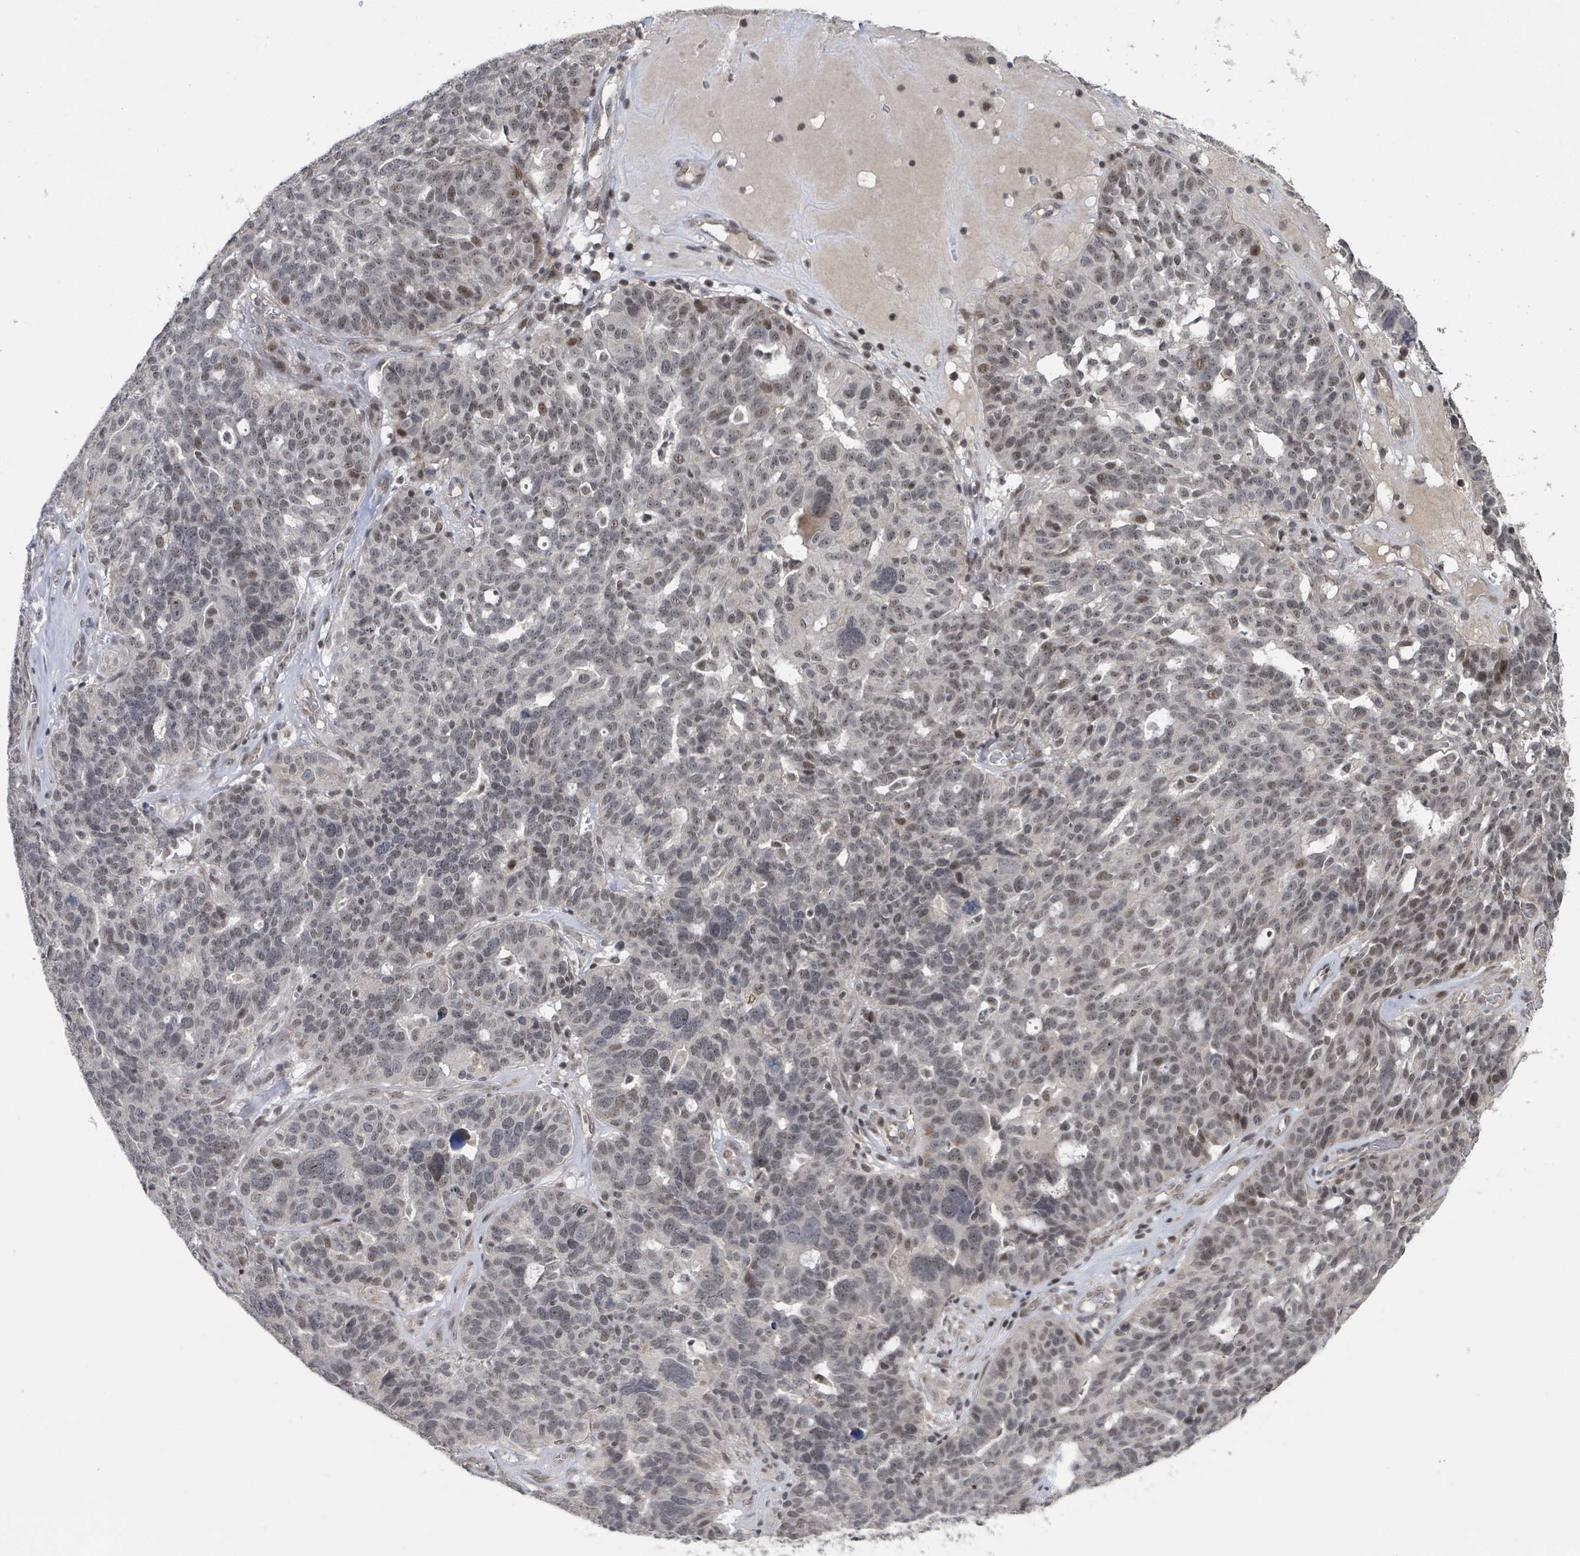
{"staining": {"intensity": "weak", "quantity": "25%-75%", "location": "nuclear"}, "tissue": "ovarian cancer", "cell_type": "Tumor cells", "image_type": "cancer", "snomed": [{"axis": "morphology", "description": "Cystadenocarcinoma, serous, NOS"}, {"axis": "topography", "description": "Ovary"}], "caption": "Immunohistochemistry (IHC) (DAB (3,3'-diaminobenzidine)) staining of ovarian cancer (serous cystadenocarcinoma) reveals weak nuclear protein staining in about 25%-75% of tumor cells.", "gene": "ZBTB14", "patient": {"sex": "female", "age": 59}}